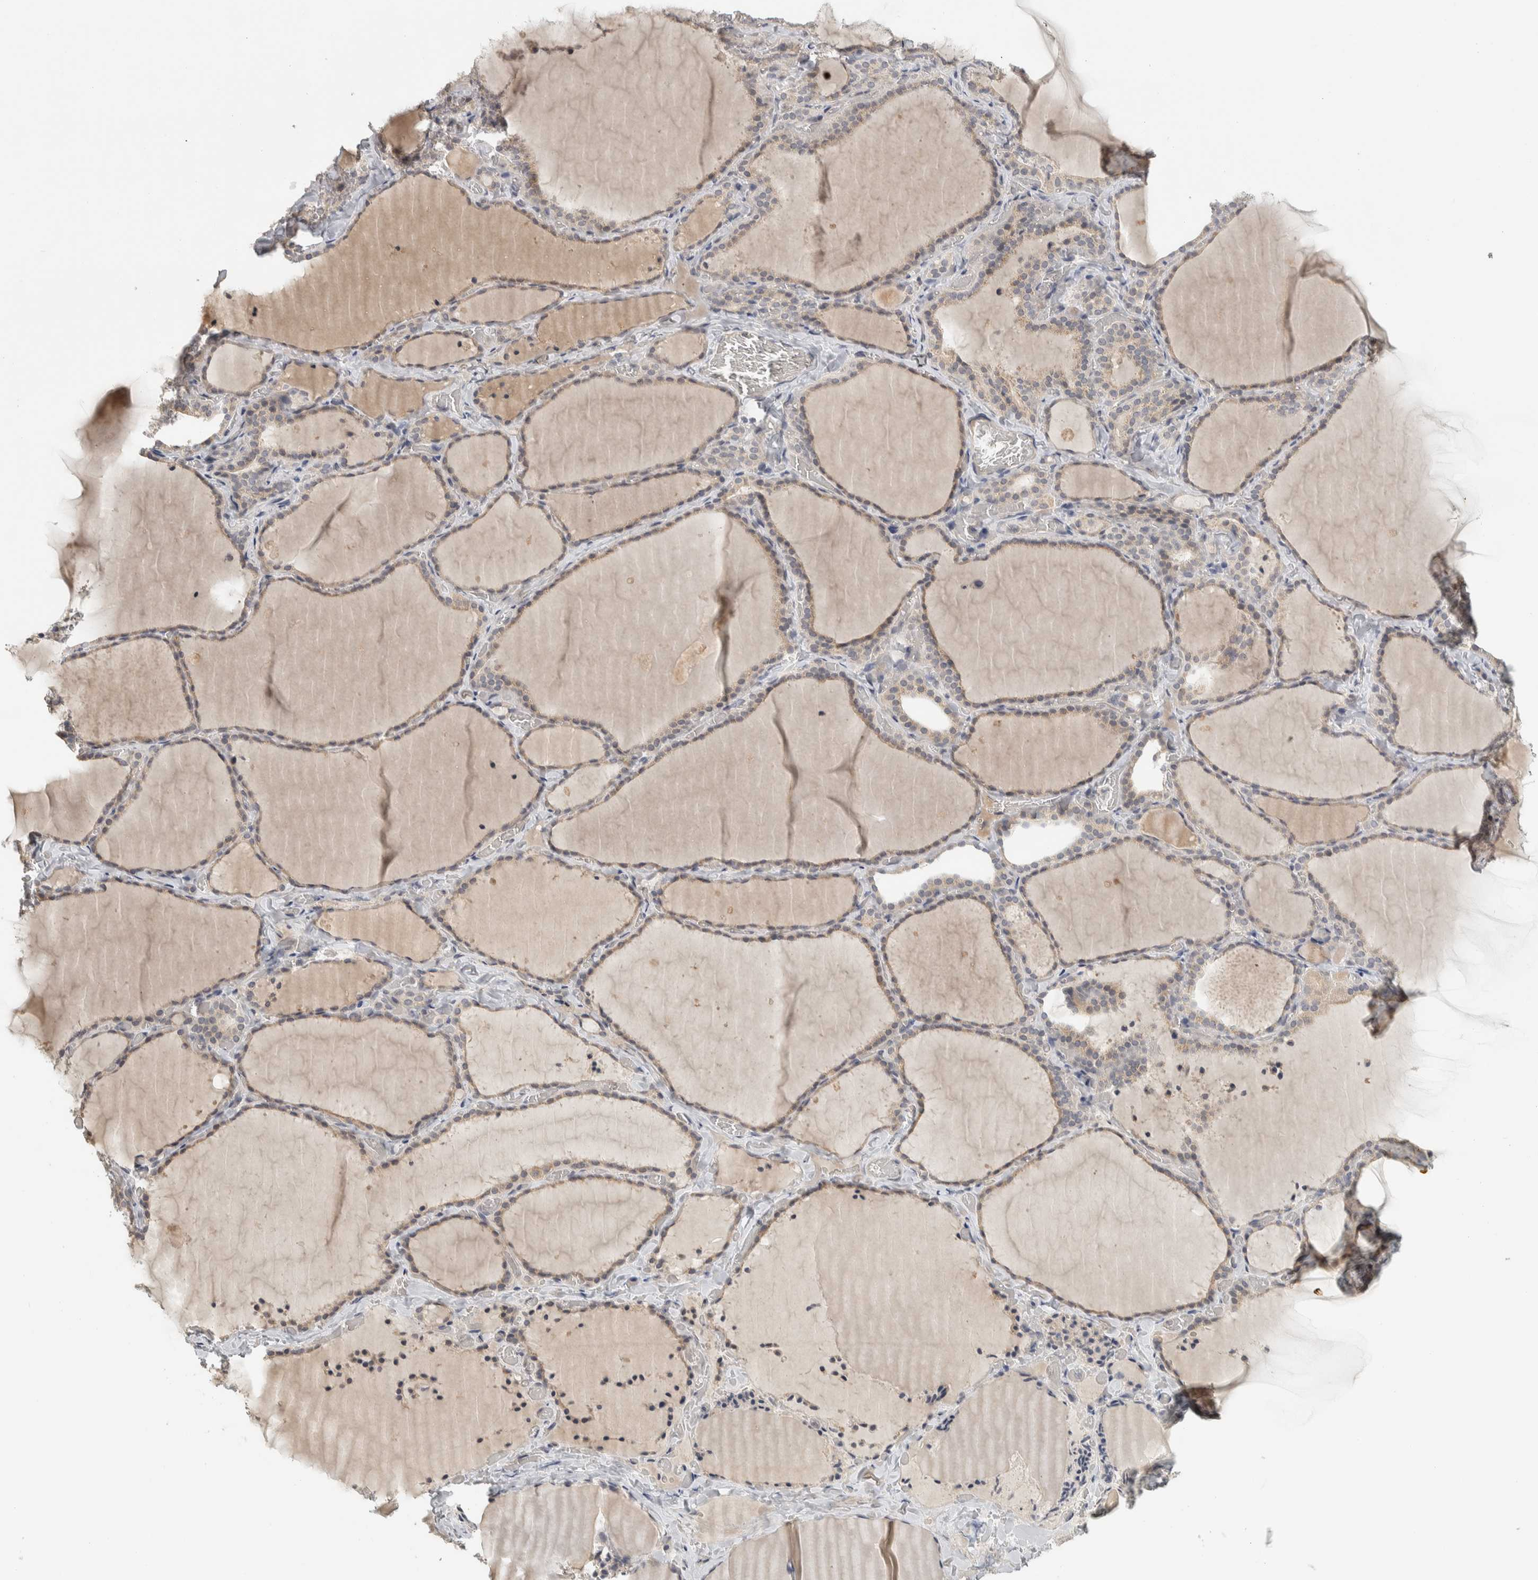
{"staining": {"intensity": "weak", "quantity": "<25%", "location": "cytoplasmic/membranous"}, "tissue": "thyroid gland", "cell_type": "Glandular cells", "image_type": "normal", "snomed": [{"axis": "morphology", "description": "Normal tissue, NOS"}, {"axis": "topography", "description": "Thyroid gland"}], "caption": "An image of thyroid gland stained for a protein demonstrates no brown staining in glandular cells. The staining is performed using DAB brown chromogen with nuclei counter-stained in using hematoxylin.", "gene": "AFP", "patient": {"sex": "female", "age": 22}}